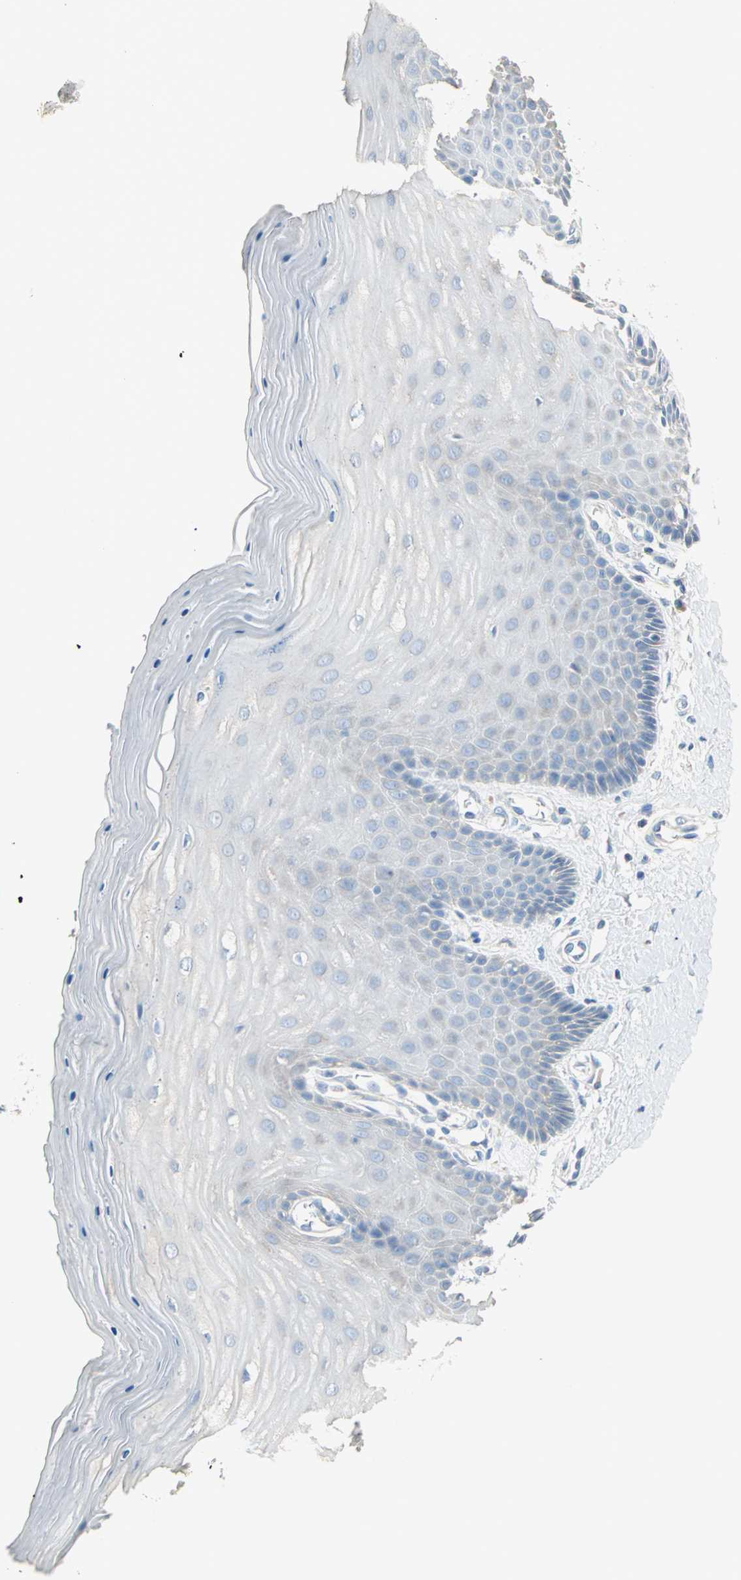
{"staining": {"intensity": "negative", "quantity": "none", "location": "none"}, "tissue": "cervix", "cell_type": "Glandular cells", "image_type": "normal", "snomed": [{"axis": "morphology", "description": "Normal tissue, NOS"}, {"axis": "topography", "description": "Cervix"}], "caption": "Benign cervix was stained to show a protein in brown. There is no significant expression in glandular cells. Brightfield microscopy of IHC stained with DAB (brown) and hematoxylin (blue), captured at high magnification.", "gene": "ACVRL1", "patient": {"sex": "female", "age": 55}}